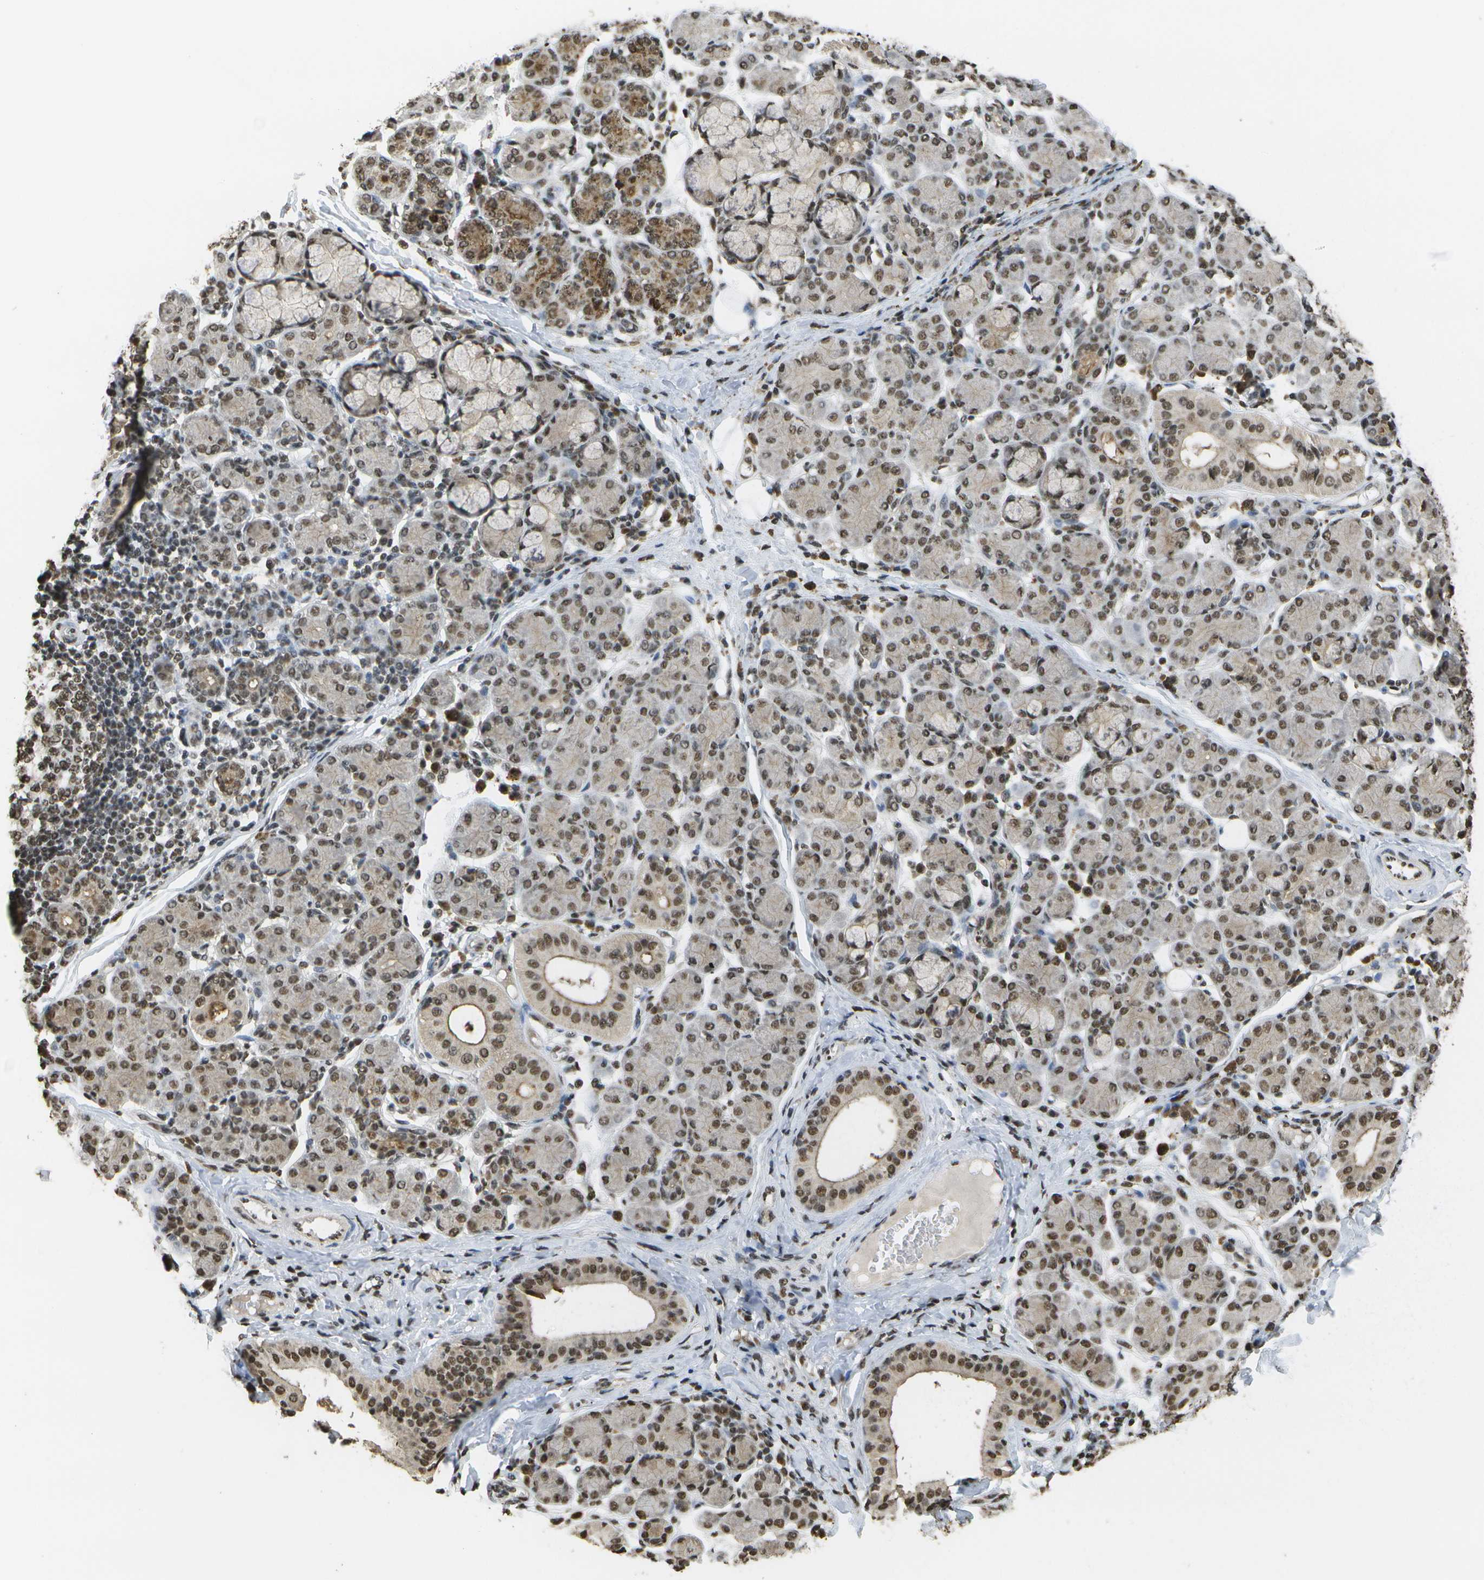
{"staining": {"intensity": "moderate", "quantity": ">75%", "location": "cytoplasmic/membranous,nuclear"}, "tissue": "salivary gland", "cell_type": "Glandular cells", "image_type": "normal", "snomed": [{"axis": "morphology", "description": "Normal tissue, NOS"}, {"axis": "morphology", "description": "Inflammation, NOS"}, {"axis": "topography", "description": "Lymph node"}, {"axis": "topography", "description": "Salivary gland"}], "caption": "Human salivary gland stained for a protein (brown) reveals moderate cytoplasmic/membranous,nuclear positive staining in approximately >75% of glandular cells.", "gene": "SPEN", "patient": {"sex": "male", "age": 3}}